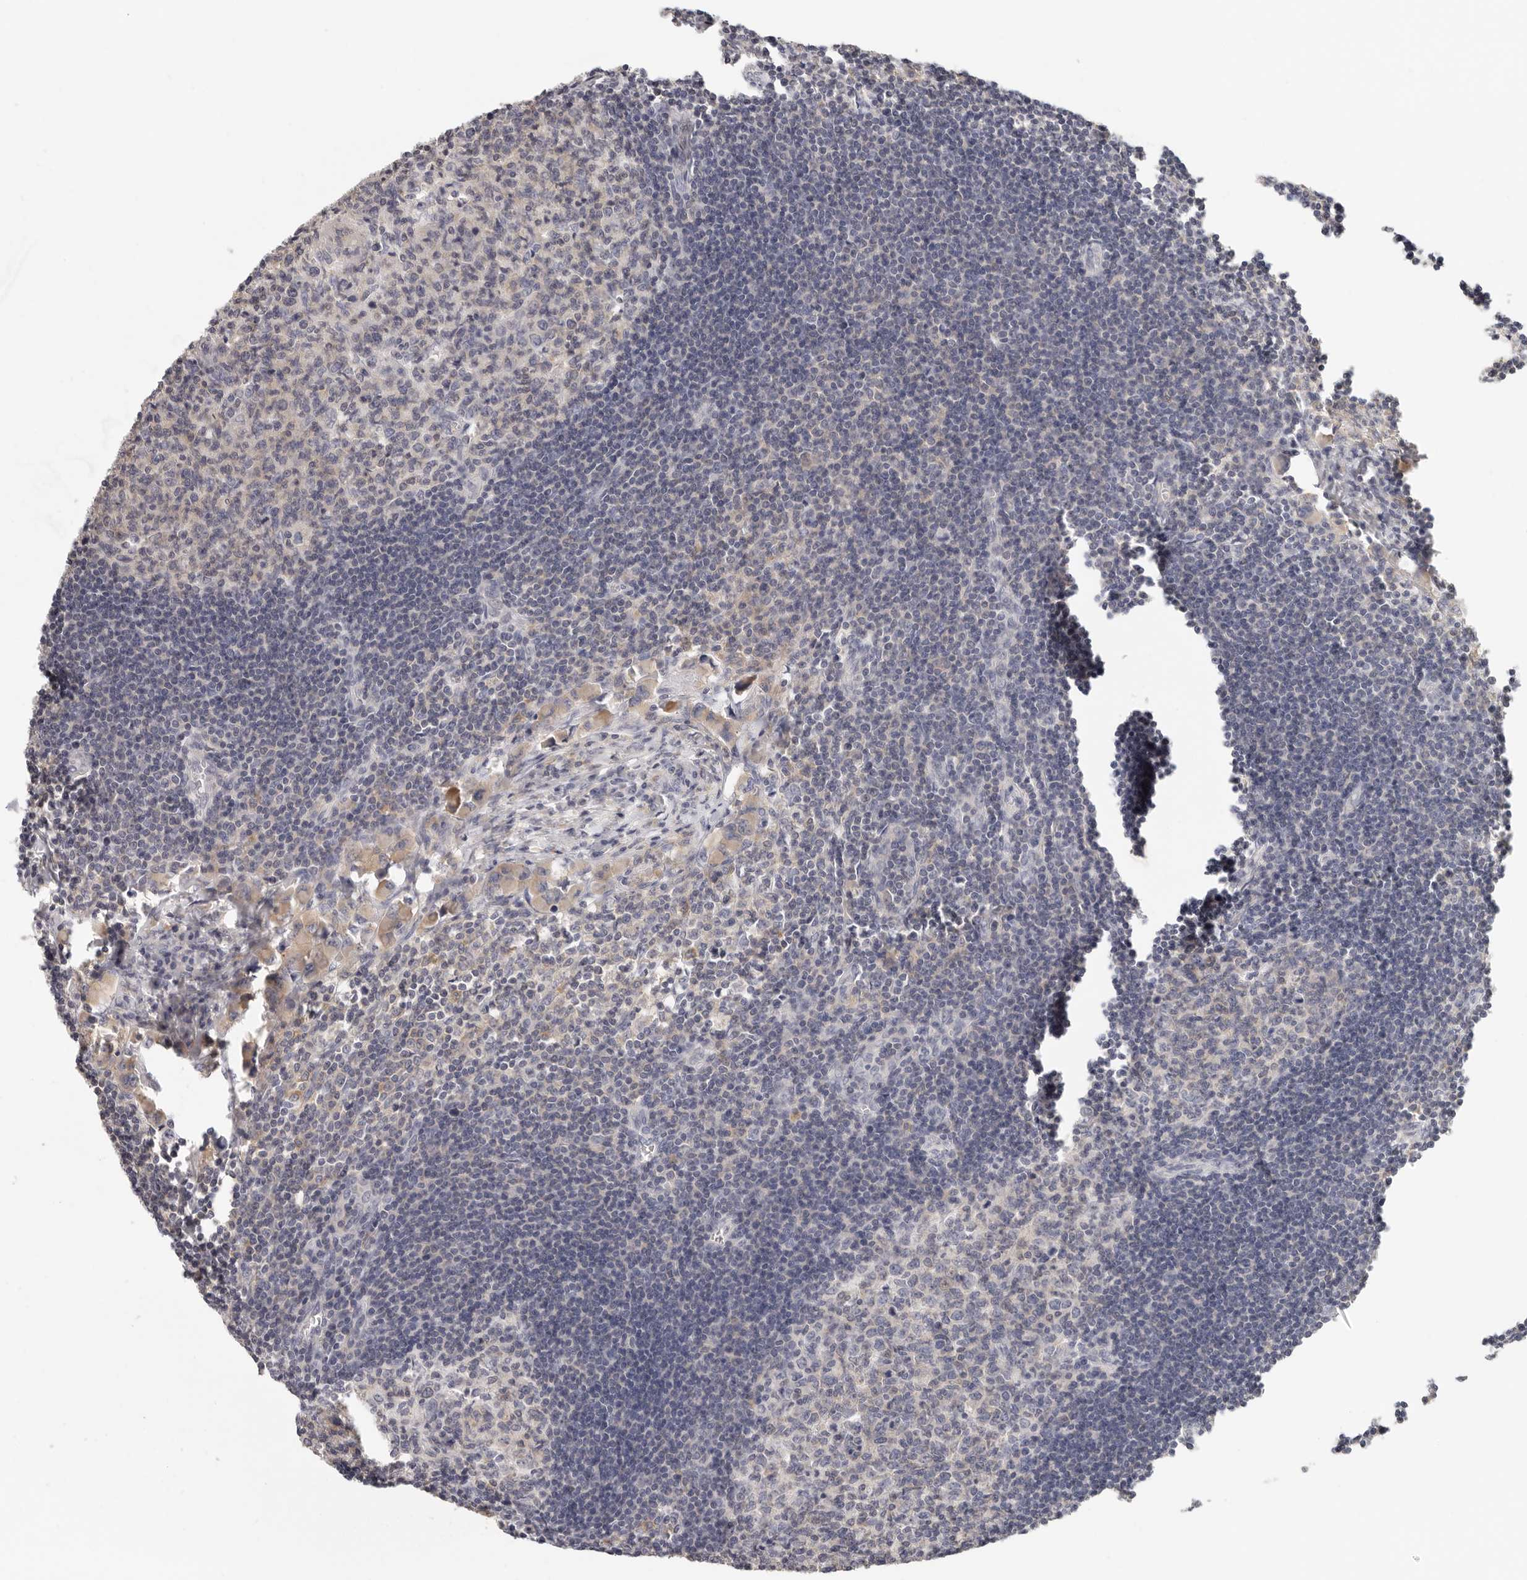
{"staining": {"intensity": "moderate", "quantity": "25%-75%", "location": "cytoplasmic/membranous"}, "tissue": "lymph node", "cell_type": "Germinal center cells", "image_type": "normal", "snomed": [{"axis": "morphology", "description": "Normal tissue, NOS"}, {"axis": "morphology", "description": "Malignant melanoma, Metastatic site"}, {"axis": "topography", "description": "Lymph node"}], "caption": "Unremarkable lymph node was stained to show a protein in brown. There is medium levels of moderate cytoplasmic/membranous positivity in approximately 25%-75% of germinal center cells.", "gene": "ANXA9", "patient": {"sex": "male", "age": 41}}